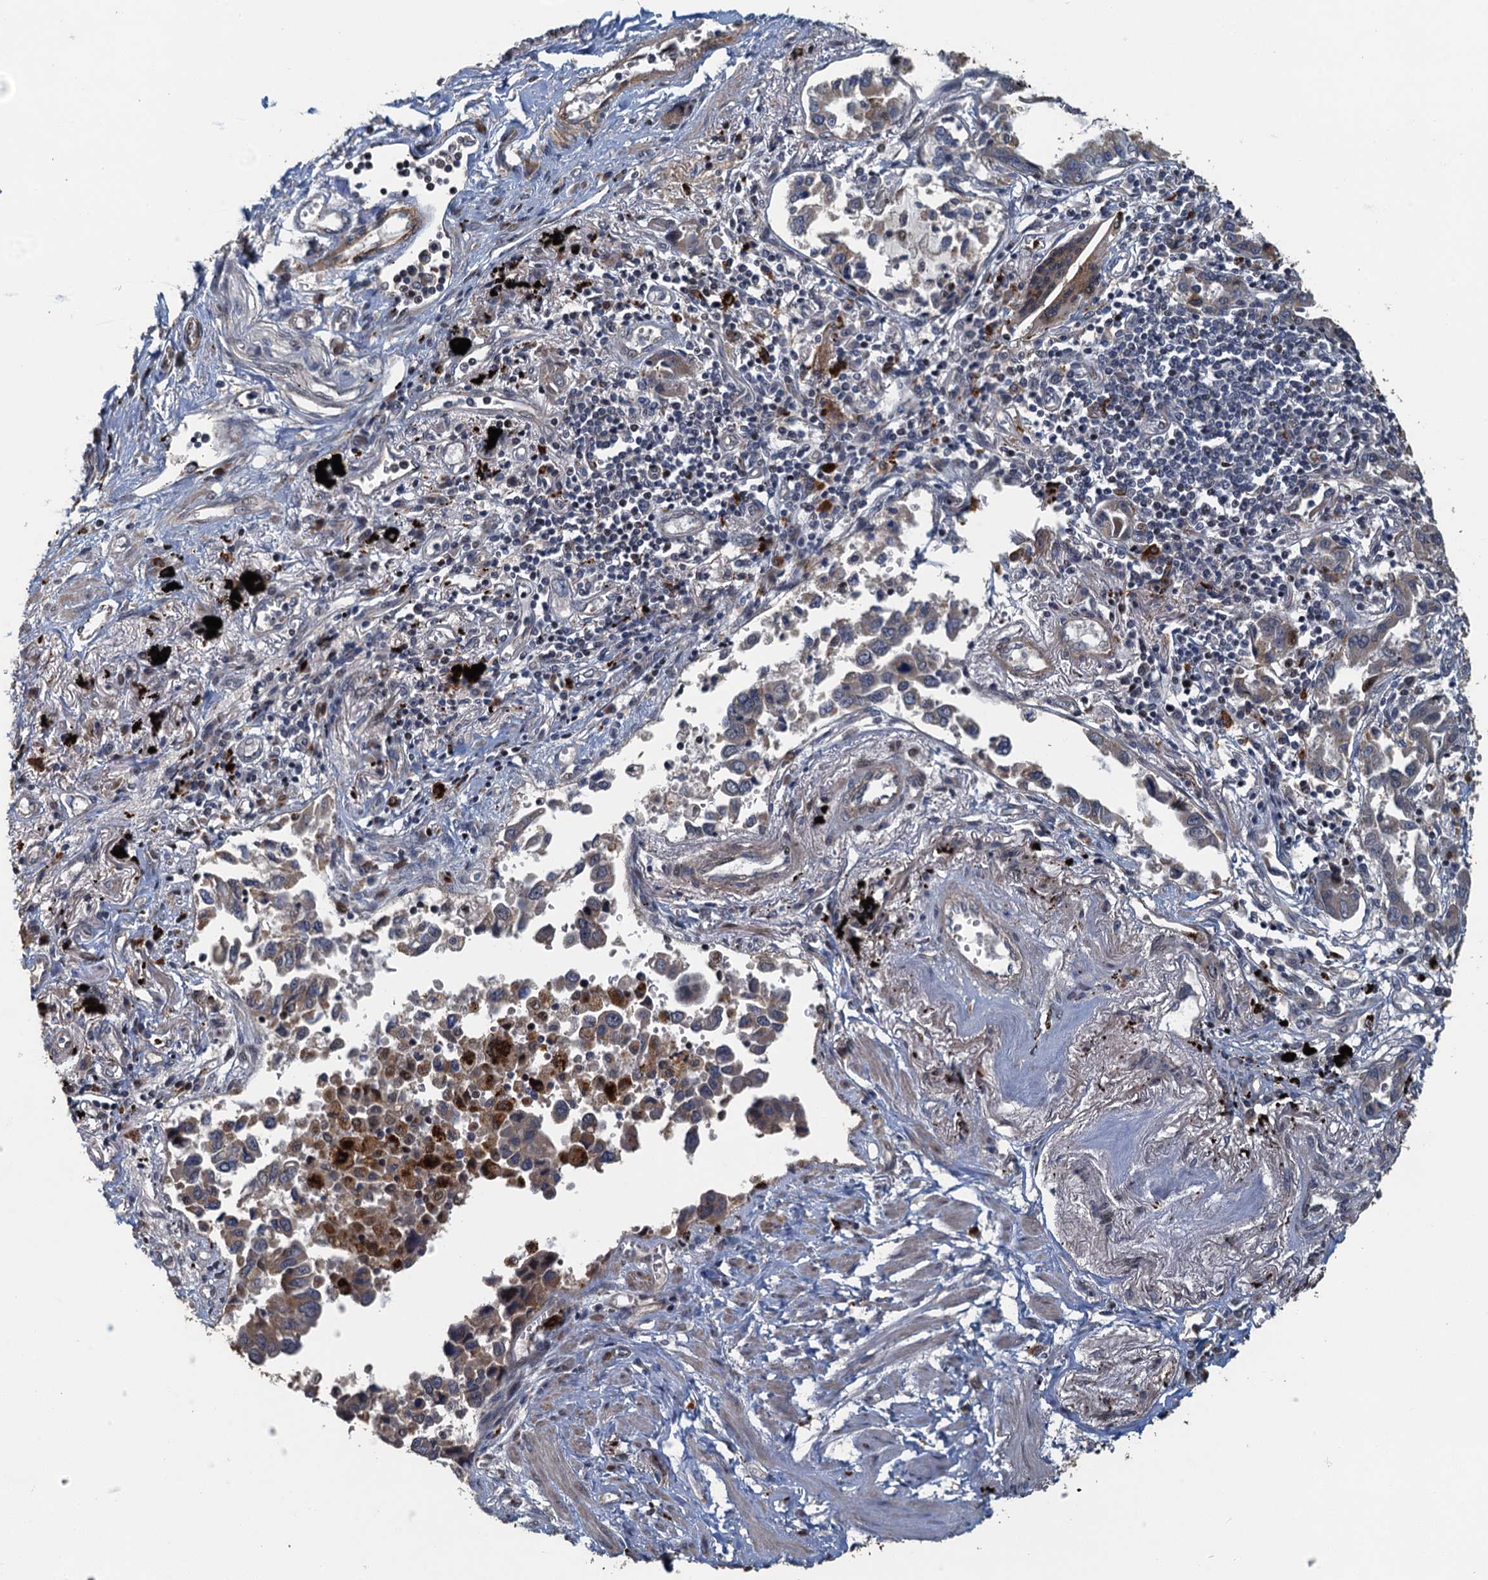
{"staining": {"intensity": "weak", "quantity": "25%-75%", "location": "cytoplasmic/membranous"}, "tissue": "lung cancer", "cell_type": "Tumor cells", "image_type": "cancer", "snomed": [{"axis": "morphology", "description": "Adenocarcinoma, NOS"}, {"axis": "topography", "description": "Lung"}], "caption": "Lung cancer was stained to show a protein in brown. There is low levels of weak cytoplasmic/membranous staining in about 25%-75% of tumor cells. (Brightfield microscopy of DAB IHC at high magnification).", "gene": "AGRN", "patient": {"sex": "male", "age": 67}}